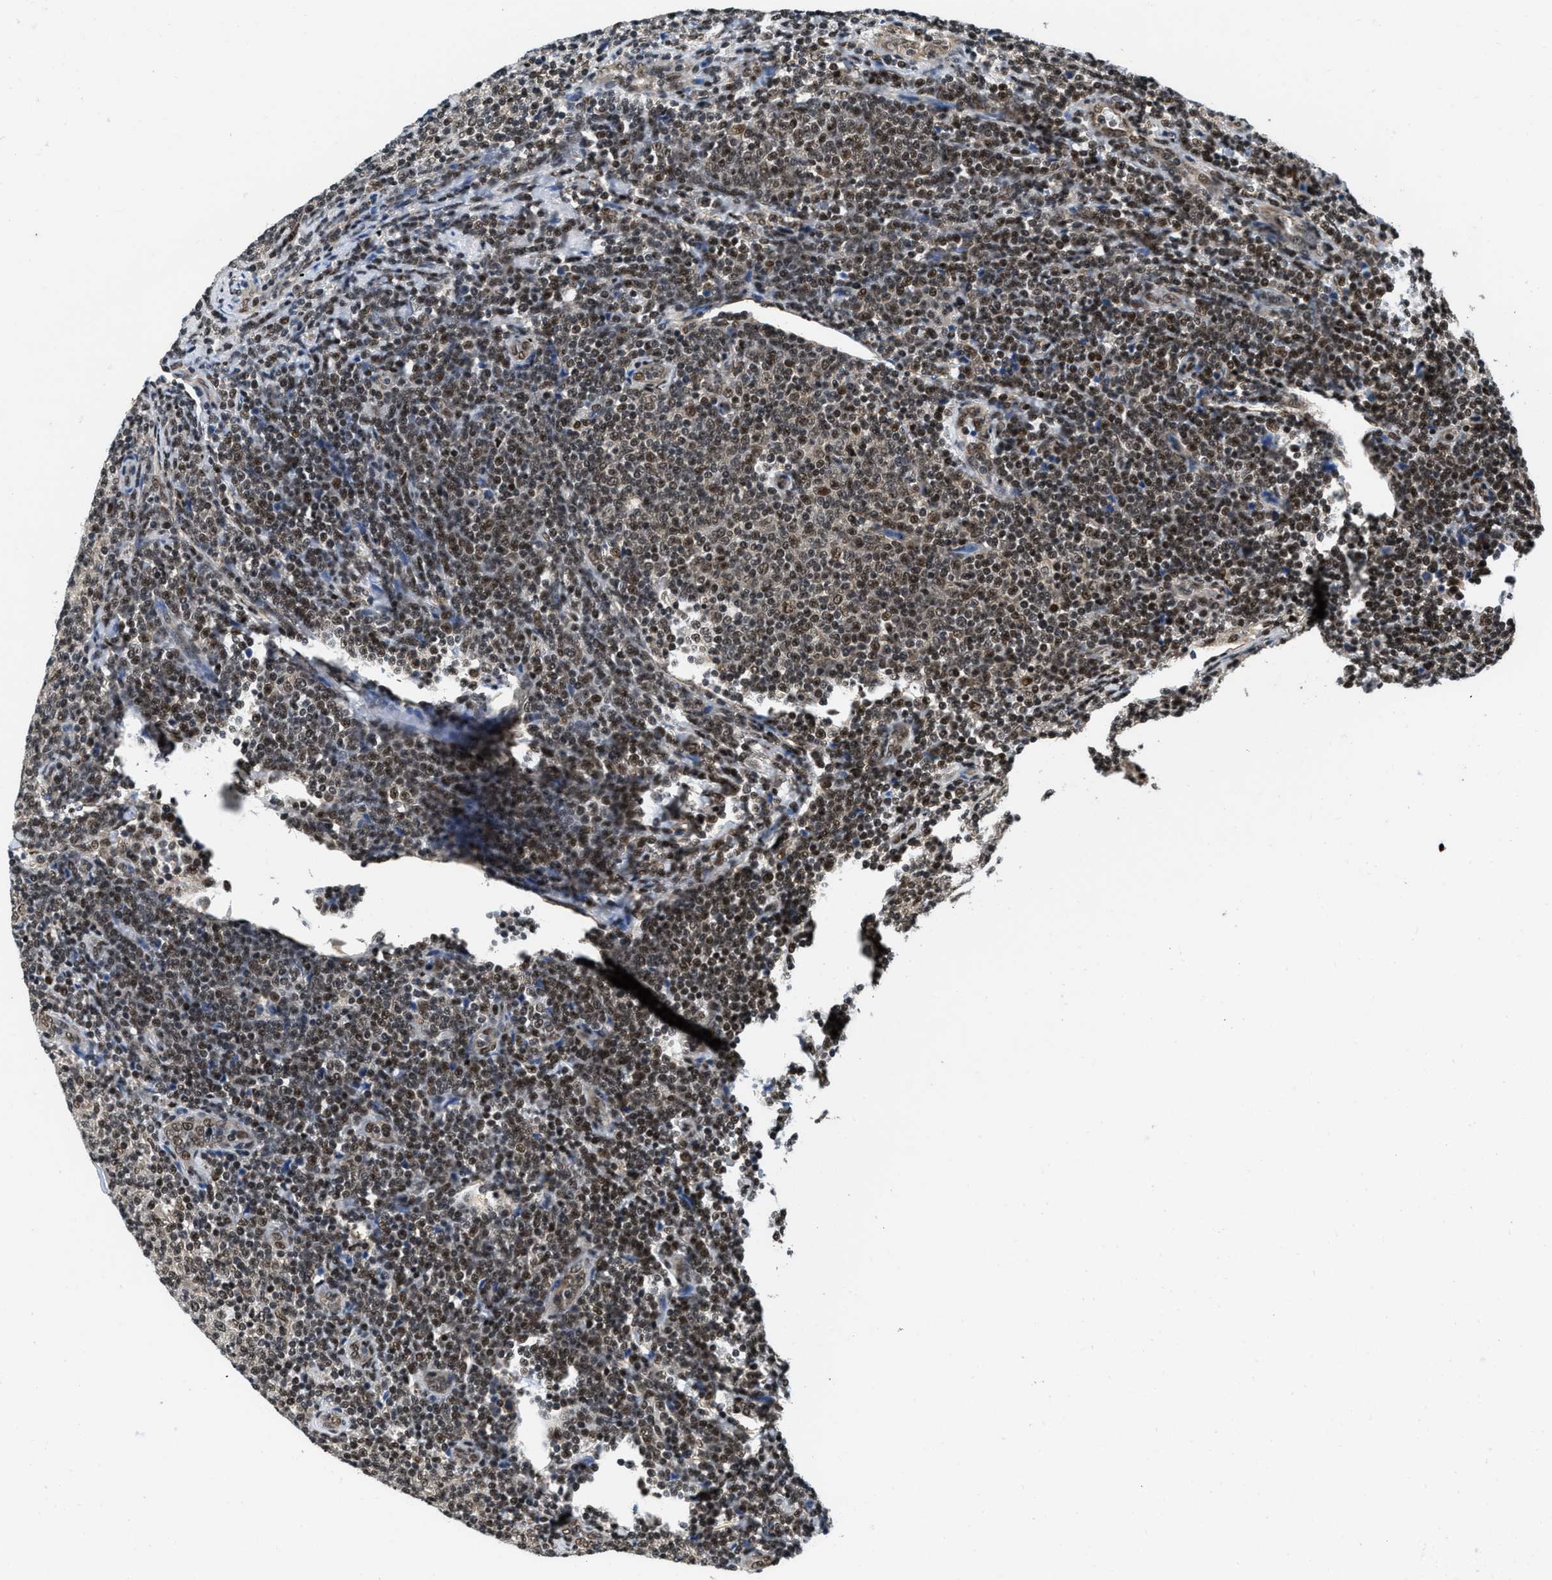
{"staining": {"intensity": "moderate", "quantity": ">75%", "location": "nuclear"}, "tissue": "lymphoma", "cell_type": "Tumor cells", "image_type": "cancer", "snomed": [{"axis": "morphology", "description": "Malignant lymphoma, non-Hodgkin's type, Low grade"}, {"axis": "topography", "description": "Lymph node"}], "caption": "Human low-grade malignant lymphoma, non-Hodgkin's type stained with a brown dye displays moderate nuclear positive positivity in about >75% of tumor cells.", "gene": "SAFB", "patient": {"sex": "male", "age": 66}}